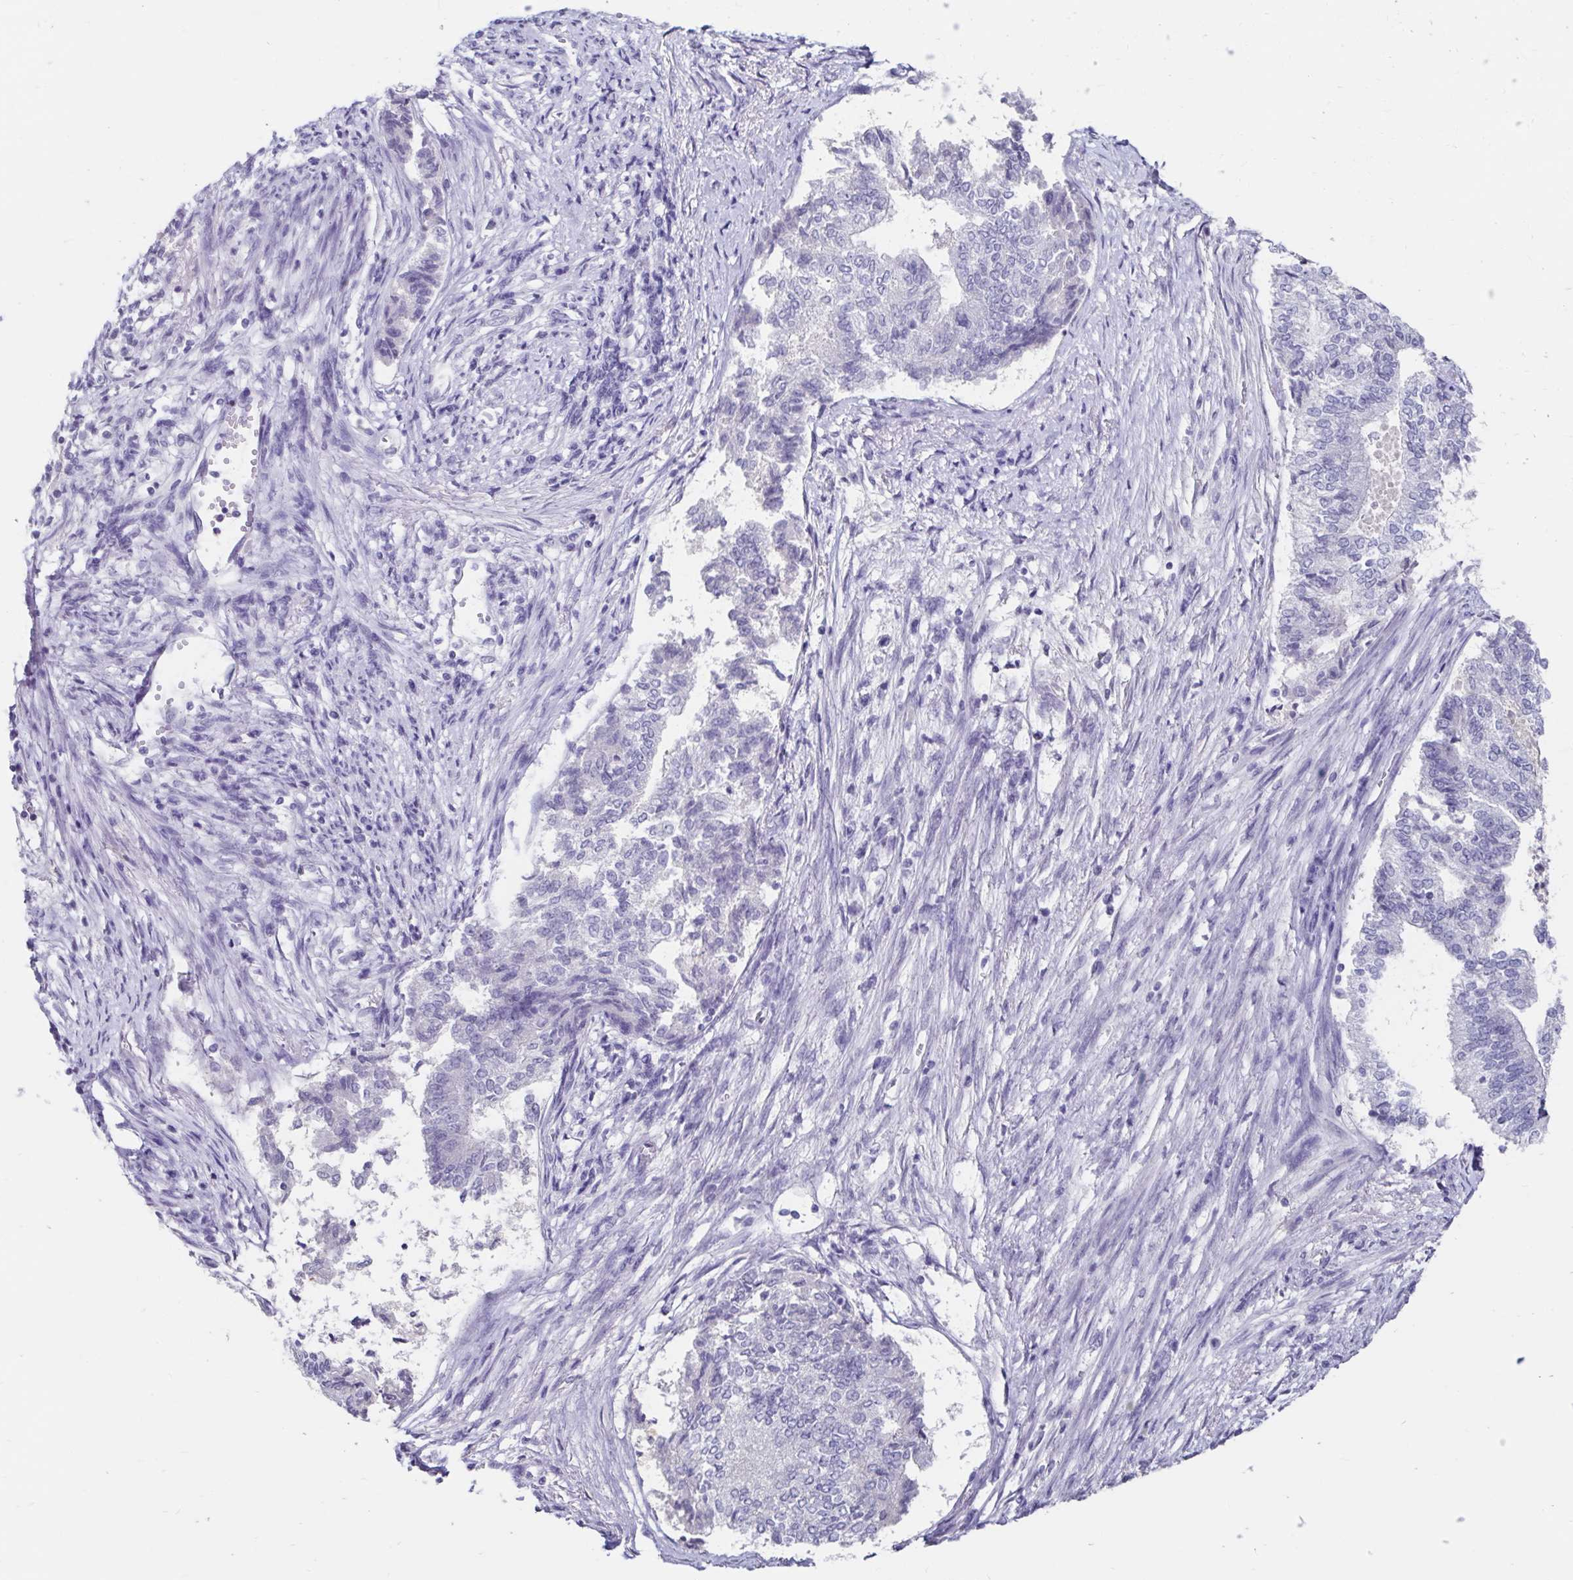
{"staining": {"intensity": "negative", "quantity": "none", "location": "none"}, "tissue": "endometrial cancer", "cell_type": "Tumor cells", "image_type": "cancer", "snomed": [{"axis": "morphology", "description": "Adenocarcinoma, NOS"}, {"axis": "topography", "description": "Endometrium"}], "caption": "Endometrial cancer (adenocarcinoma) stained for a protein using immunohistochemistry reveals no expression tumor cells.", "gene": "SCG3", "patient": {"sex": "female", "age": 65}}